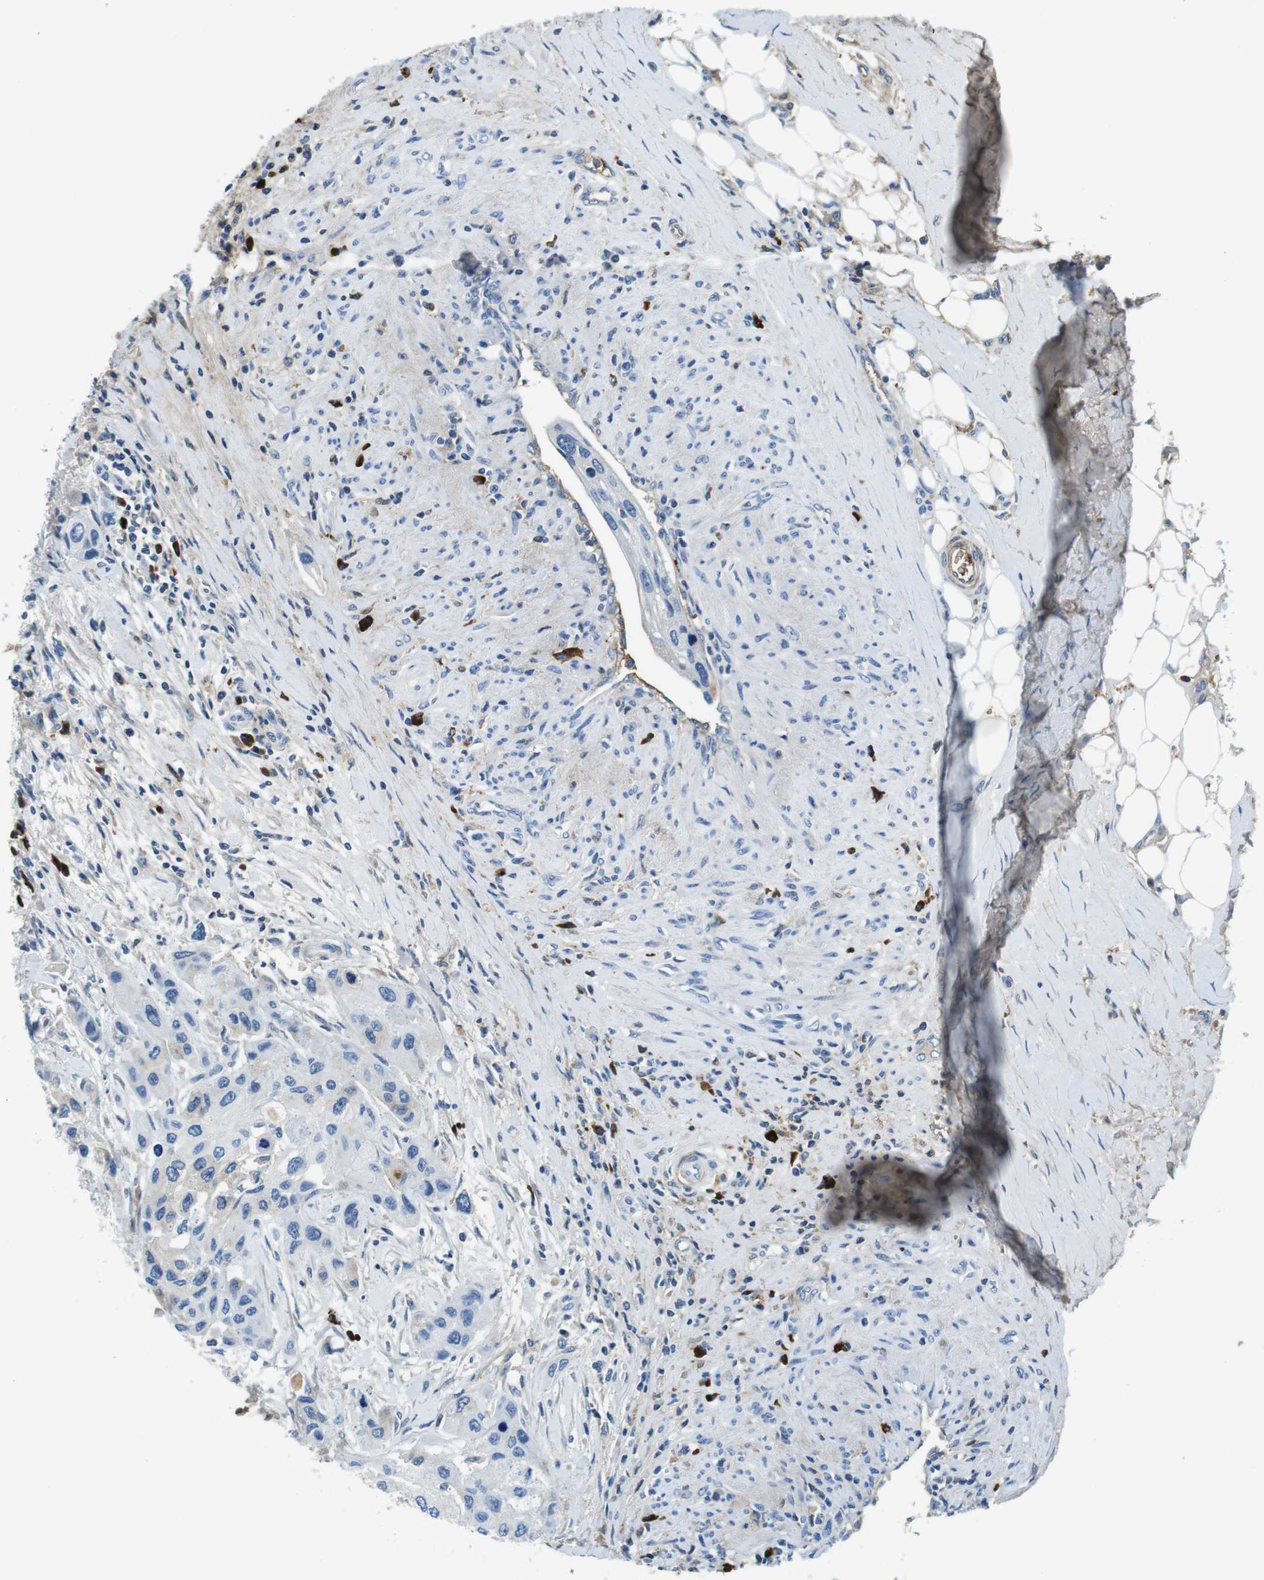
{"staining": {"intensity": "negative", "quantity": "none", "location": "none"}, "tissue": "urothelial cancer", "cell_type": "Tumor cells", "image_type": "cancer", "snomed": [{"axis": "morphology", "description": "Urothelial carcinoma, High grade"}, {"axis": "topography", "description": "Urinary bladder"}], "caption": "This is an immunohistochemistry micrograph of human urothelial carcinoma (high-grade). There is no staining in tumor cells.", "gene": "IGKC", "patient": {"sex": "female", "age": 56}}